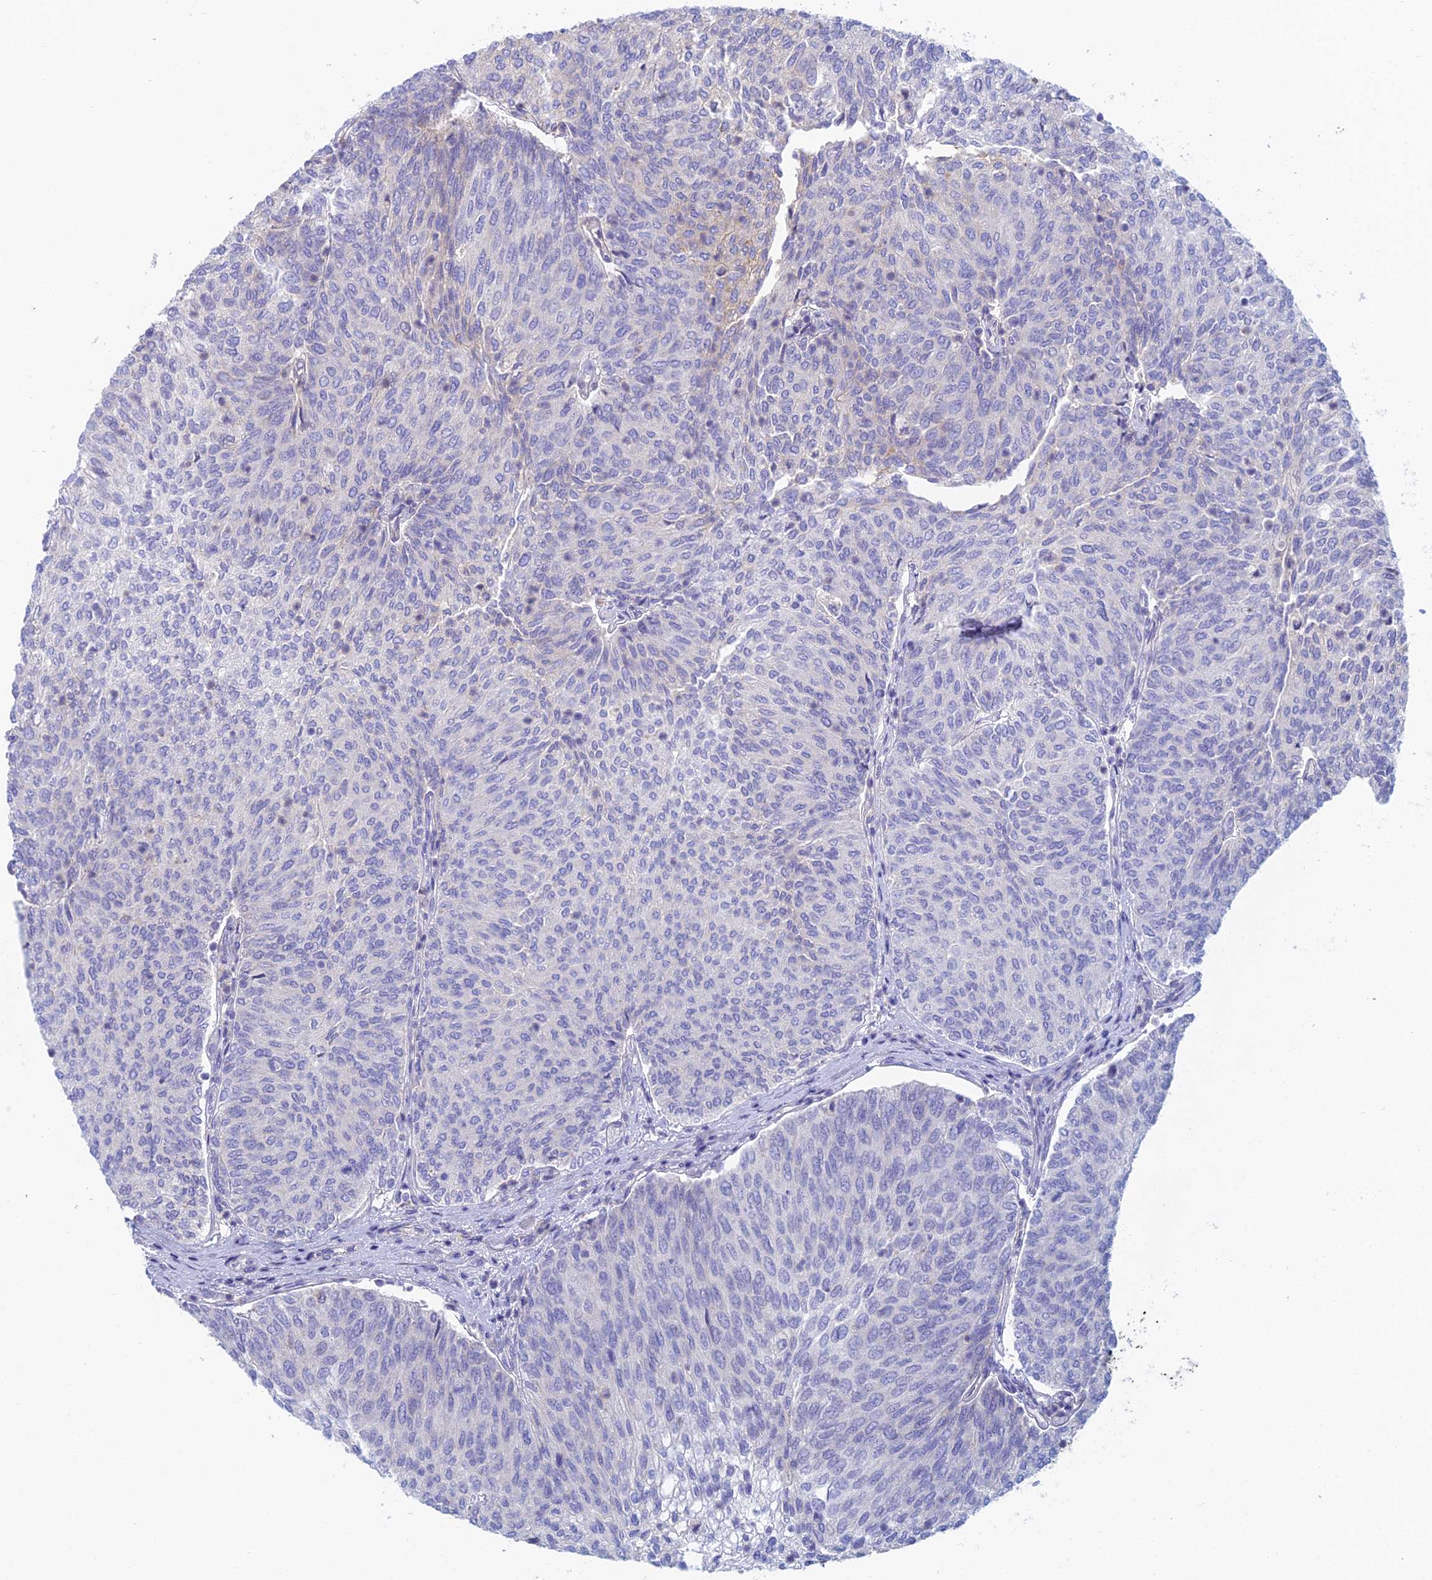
{"staining": {"intensity": "negative", "quantity": "none", "location": "none"}, "tissue": "urothelial cancer", "cell_type": "Tumor cells", "image_type": "cancer", "snomed": [{"axis": "morphology", "description": "Urothelial carcinoma, High grade"}, {"axis": "topography", "description": "Urinary bladder"}], "caption": "IHC histopathology image of neoplastic tissue: human urothelial cancer stained with DAB (3,3'-diaminobenzidine) exhibits no significant protein expression in tumor cells.", "gene": "IFTAP", "patient": {"sex": "female", "age": 79}}